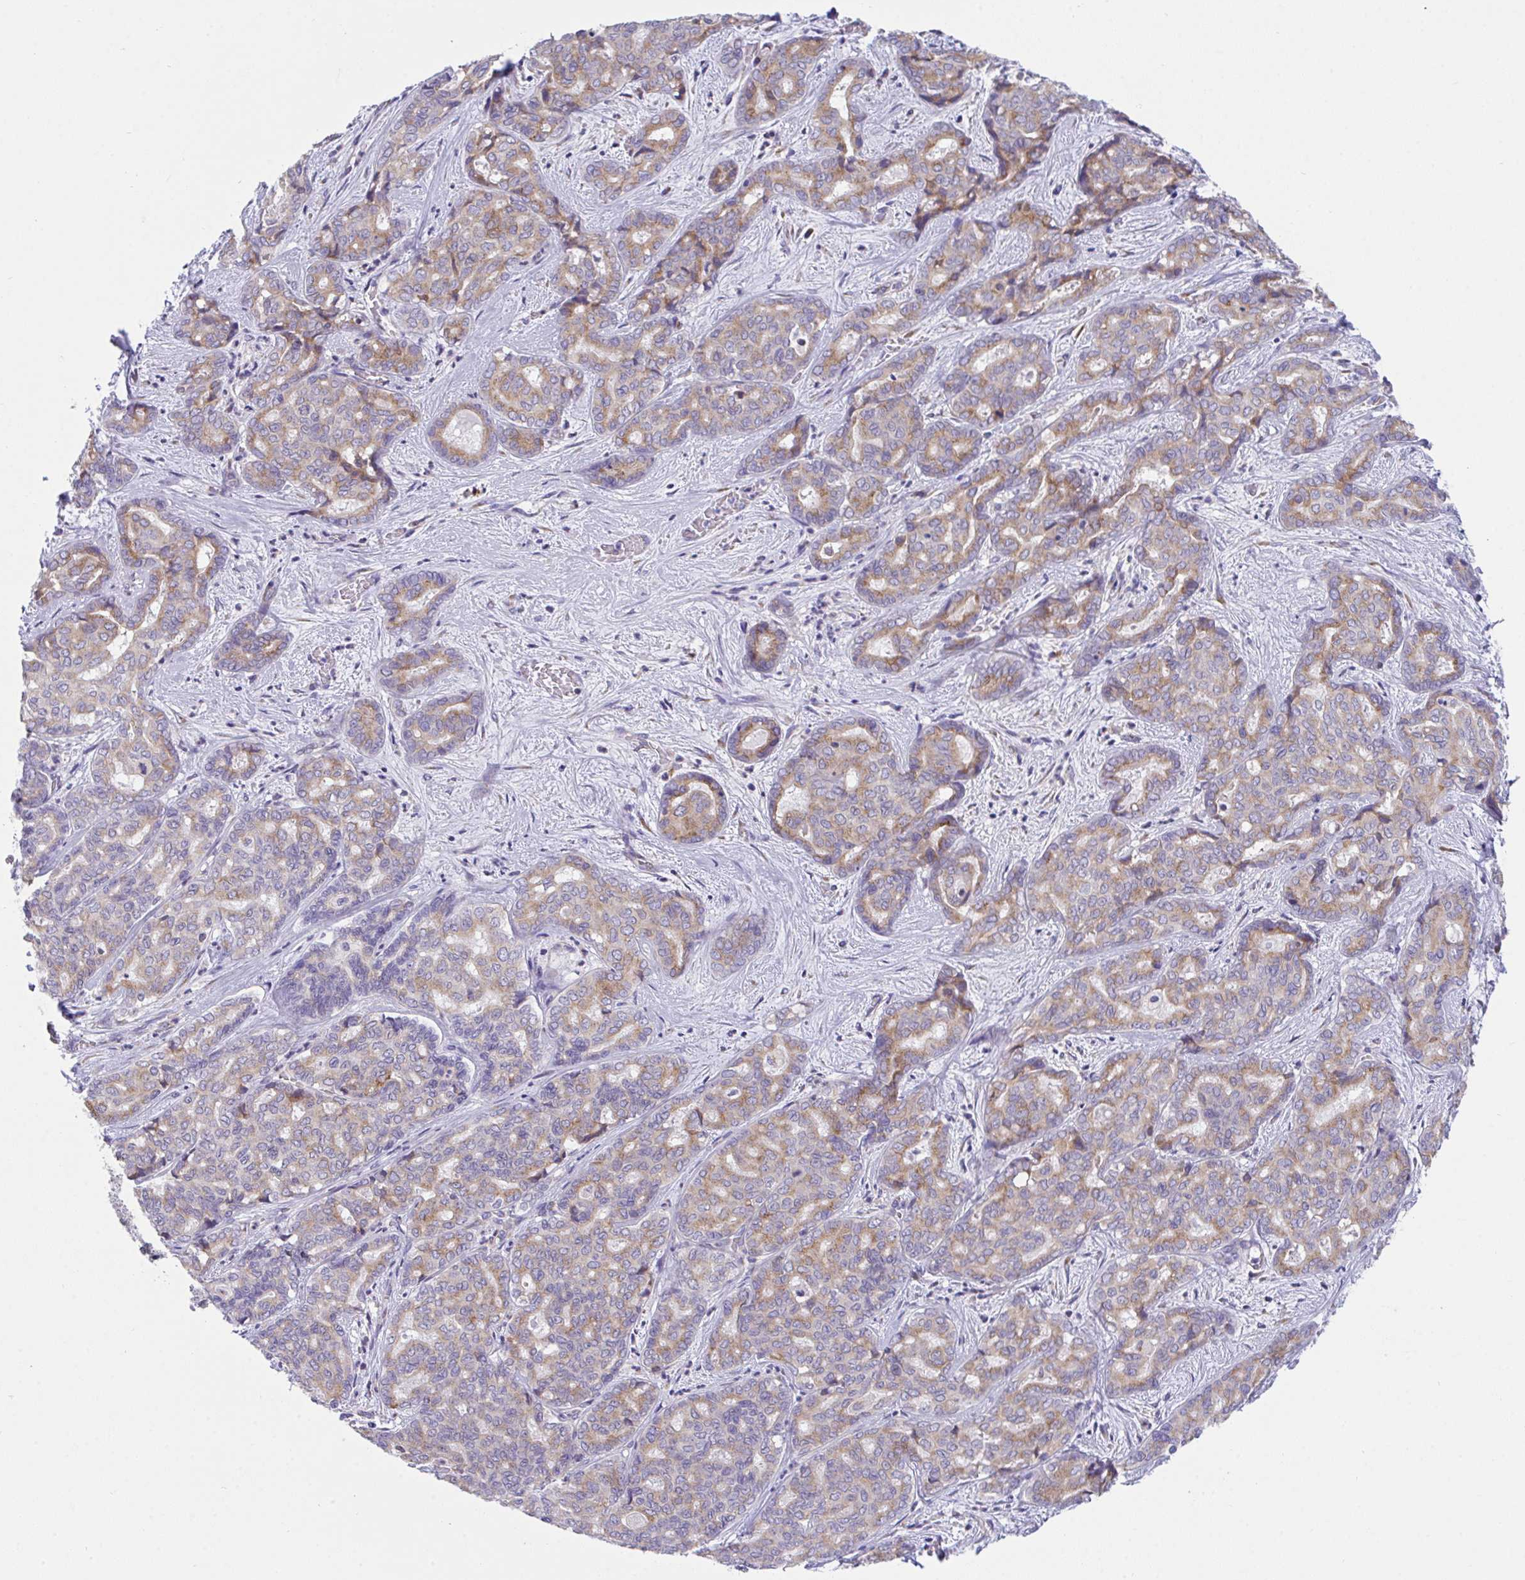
{"staining": {"intensity": "moderate", "quantity": ">75%", "location": "cytoplasmic/membranous"}, "tissue": "liver cancer", "cell_type": "Tumor cells", "image_type": "cancer", "snomed": [{"axis": "morphology", "description": "Cholangiocarcinoma"}, {"axis": "topography", "description": "Liver"}], "caption": "IHC photomicrograph of human liver cholangiocarcinoma stained for a protein (brown), which displays medium levels of moderate cytoplasmic/membranous staining in approximately >75% of tumor cells.", "gene": "MIA3", "patient": {"sex": "female", "age": 64}}